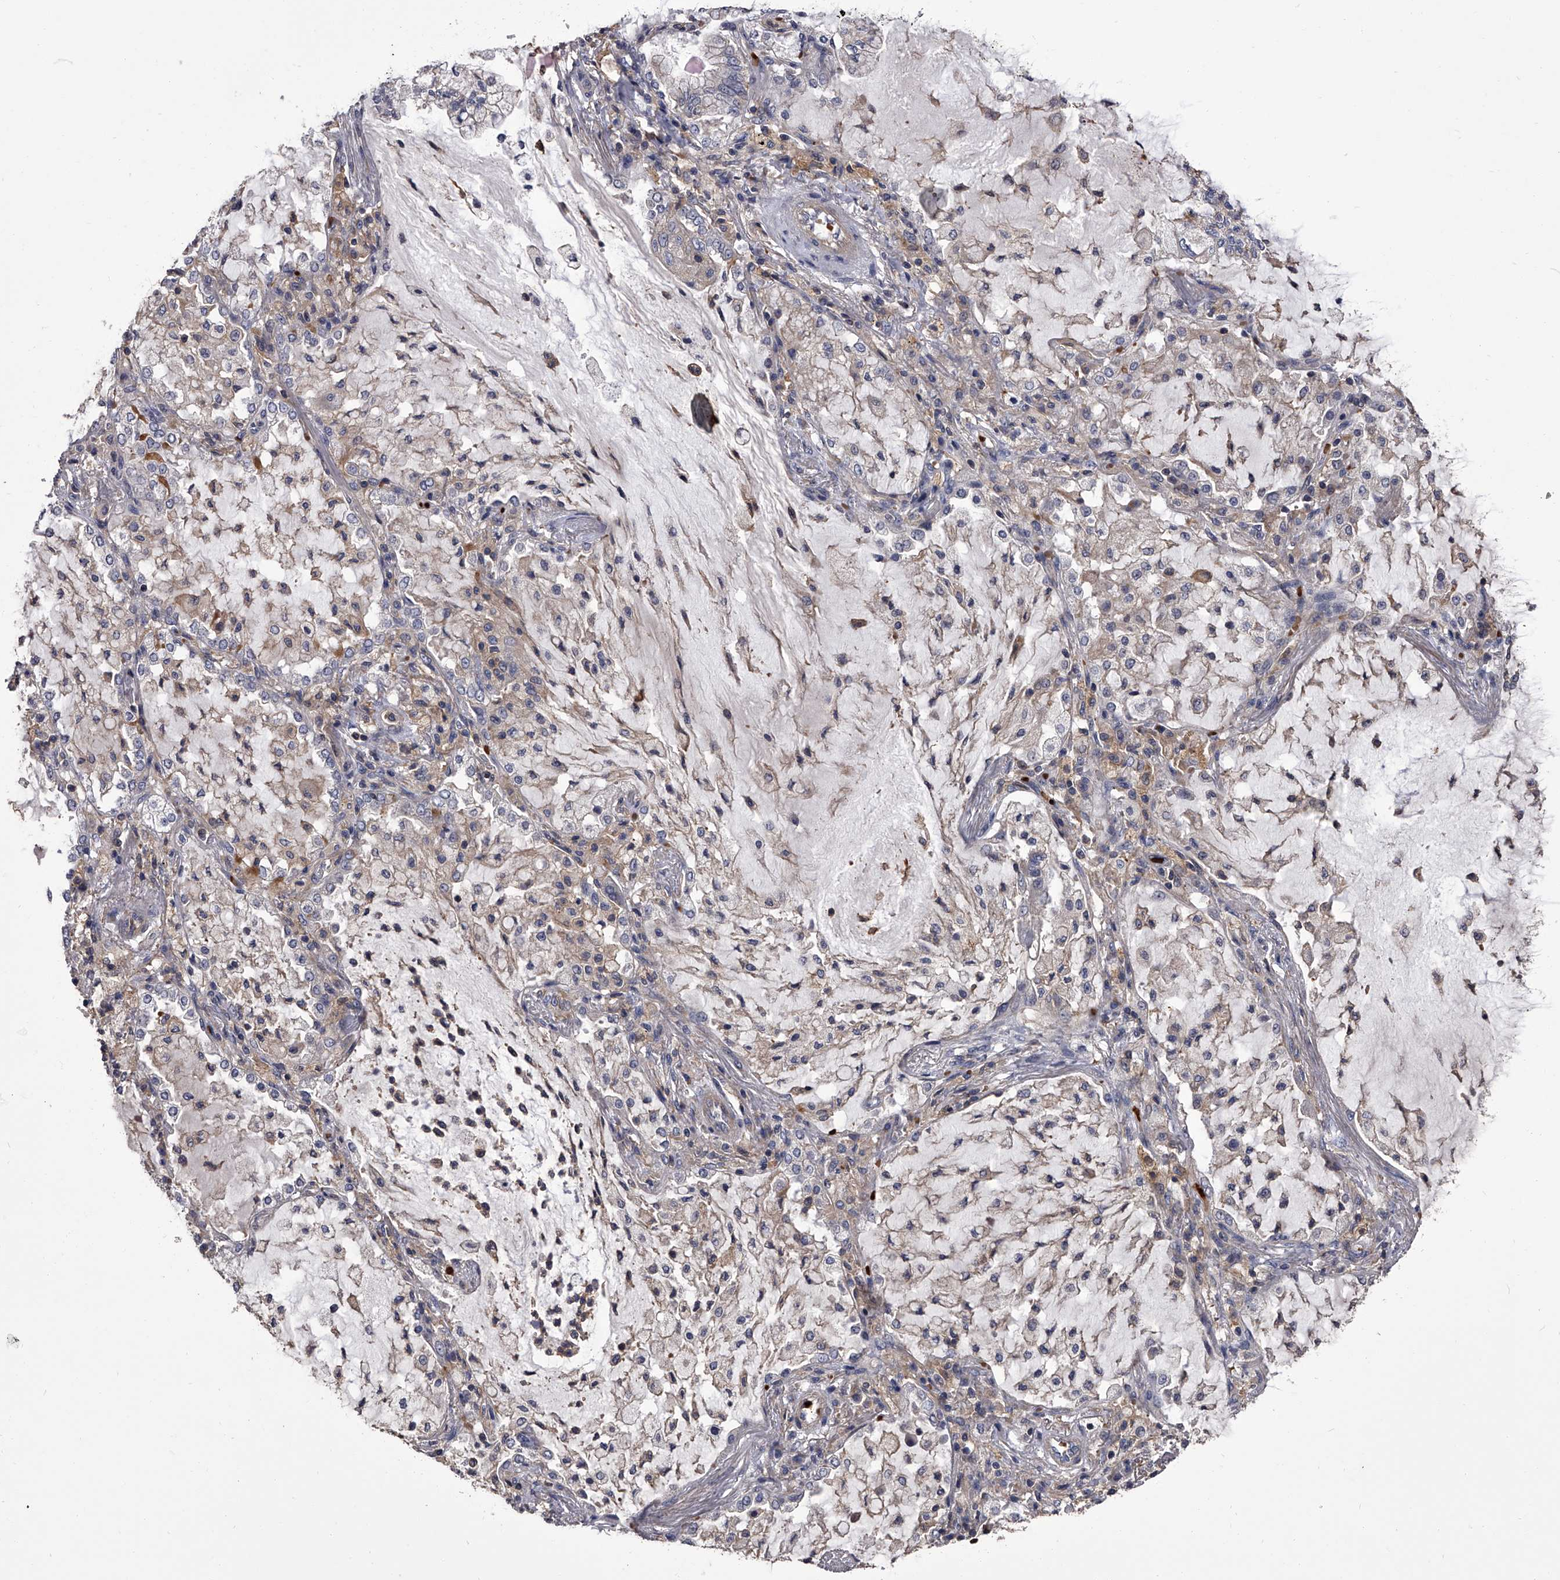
{"staining": {"intensity": "weak", "quantity": "<25%", "location": "cytoplasmic/membranous"}, "tissue": "lung cancer", "cell_type": "Tumor cells", "image_type": "cancer", "snomed": [{"axis": "morphology", "description": "Adenocarcinoma, NOS"}, {"axis": "topography", "description": "Lung"}], "caption": "DAB immunohistochemical staining of lung adenocarcinoma exhibits no significant expression in tumor cells.", "gene": "STK36", "patient": {"sex": "female", "age": 70}}